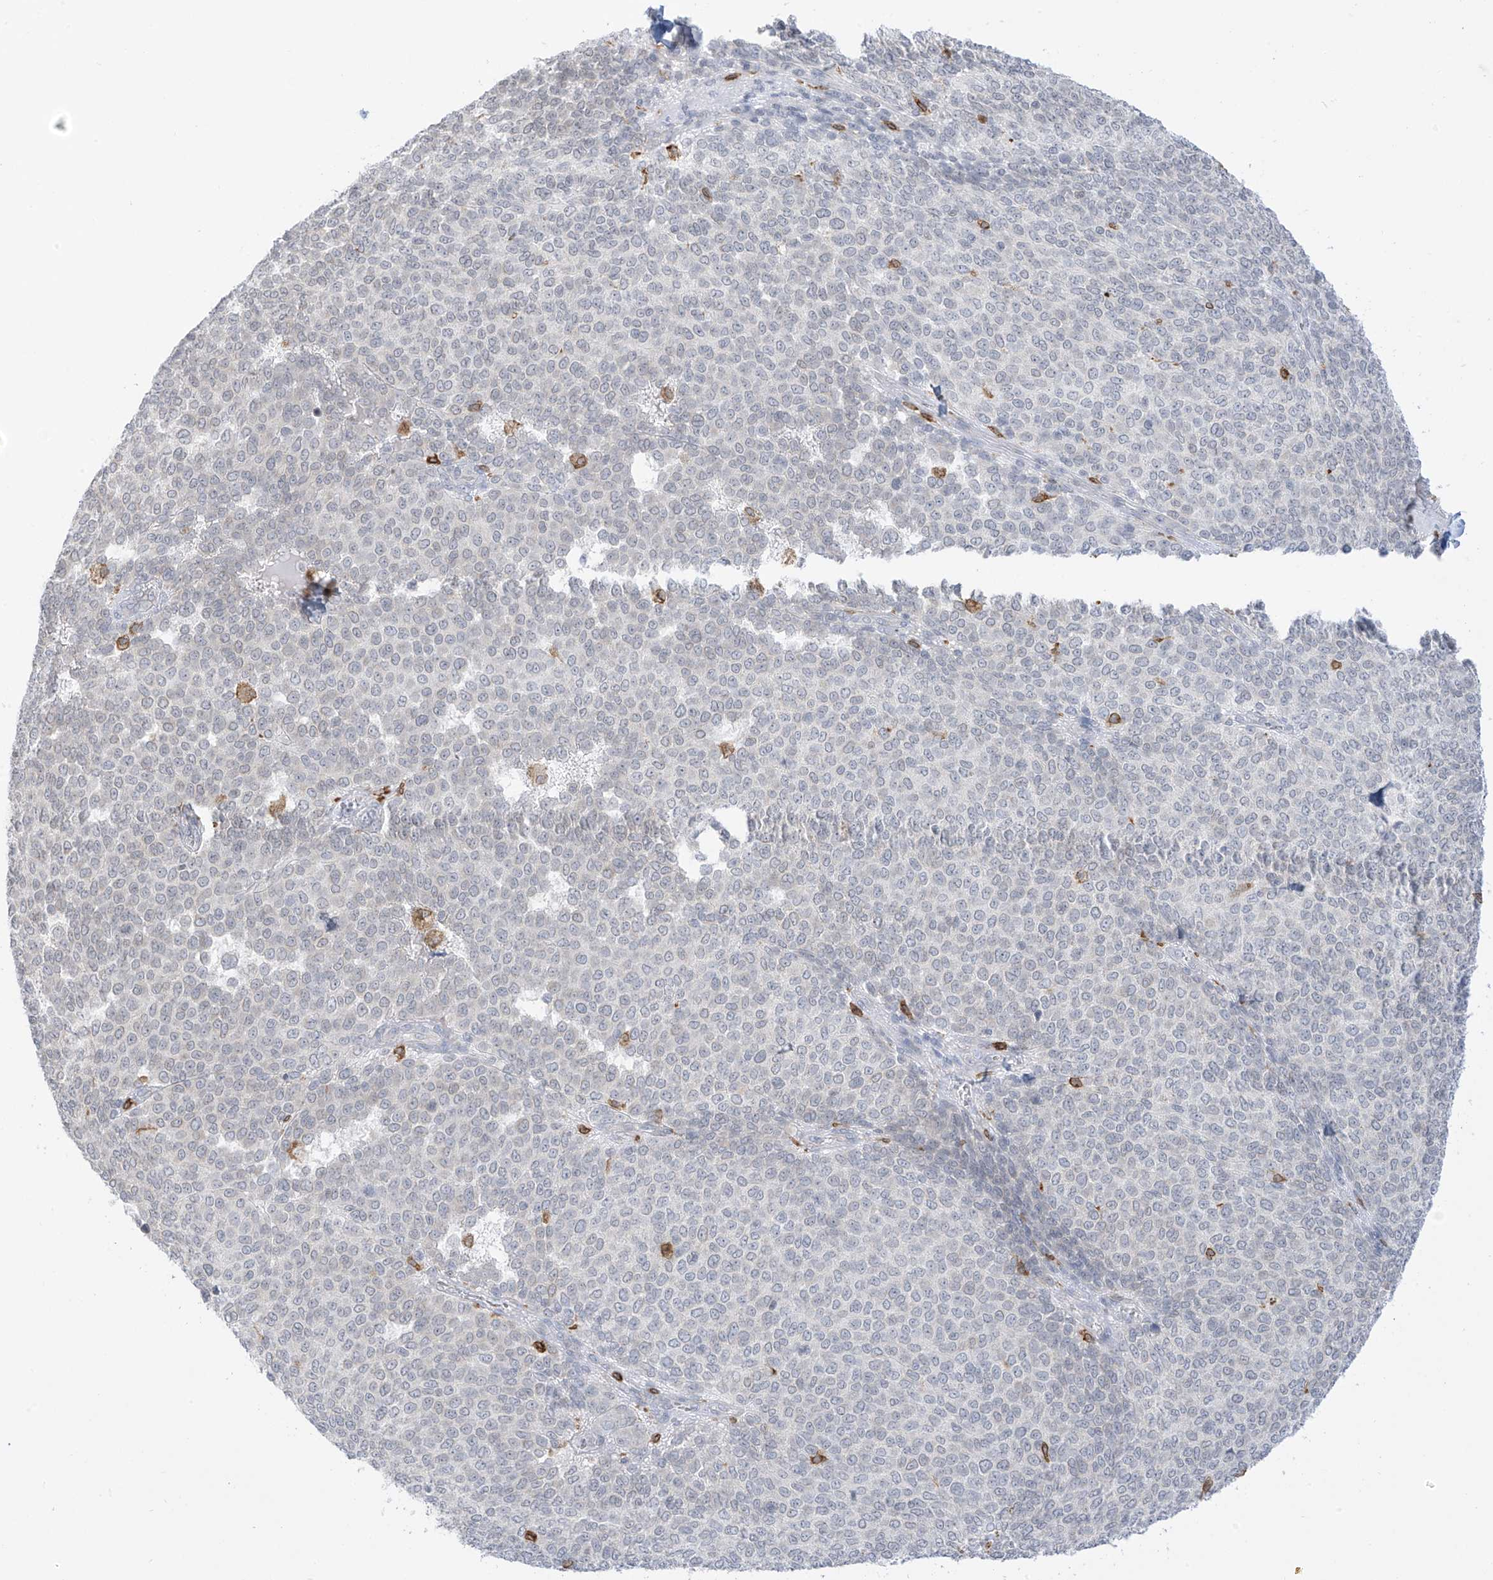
{"staining": {"intensity": "negative", "quantity": "none", "location": "none"}, "tissue": "melanoma", "cell_type": "Tumor cells", "image_type": "cancer", "snomed": [{"axis": "morphology", "description": "Malignant melanoma, NOS"}, {"axis": "topography", "description": "Skin"}], "caption": "Immunohistochemistry (IHC) of human malignant melanoma exhibits no positivity in tumor cells. (Brightfield microscopy of DAB (3,3'-diaminobenzidine) IHC at high magnification).", "gene": "TBXAS1", "patient": {"sex": "male", "age": 49}}